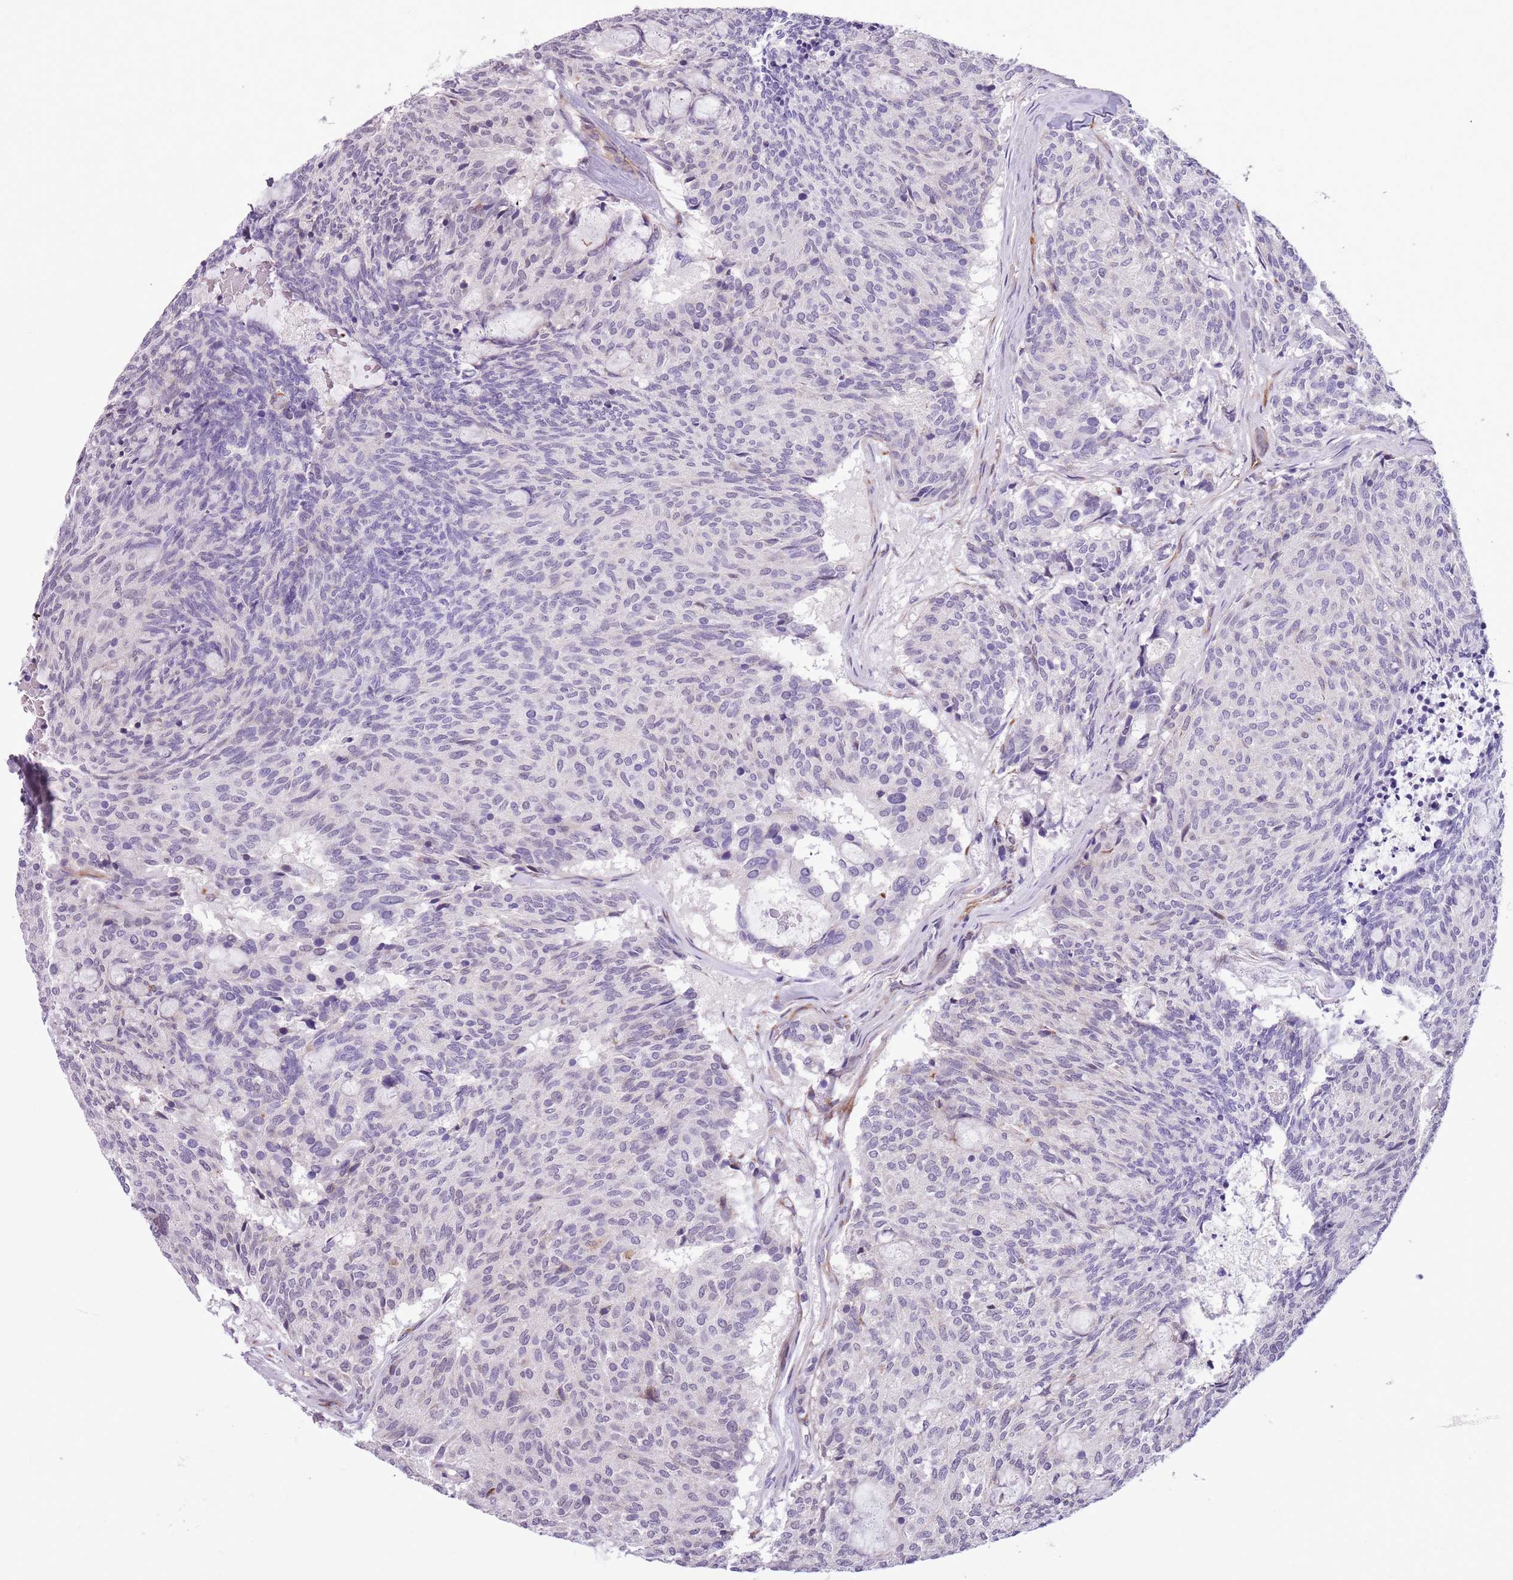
{"staining": {"intensity": "negative", "quantity": "none", "location": "none"}, "tissue": "carcinoid", "cell_type": "Tumor cells", "image_type": "cancer", "snomed": [{"axis": "morphology", "description": "Carcinoid, malignant, NOS"}, {"axis": "topography", "description": "Pancreas"}], "caption": "The micrograph displays no staining of tumor cells in carcinoid (malignant).", "gene": "MRPL32", "patient": {"sex": "female", "age": 54}}